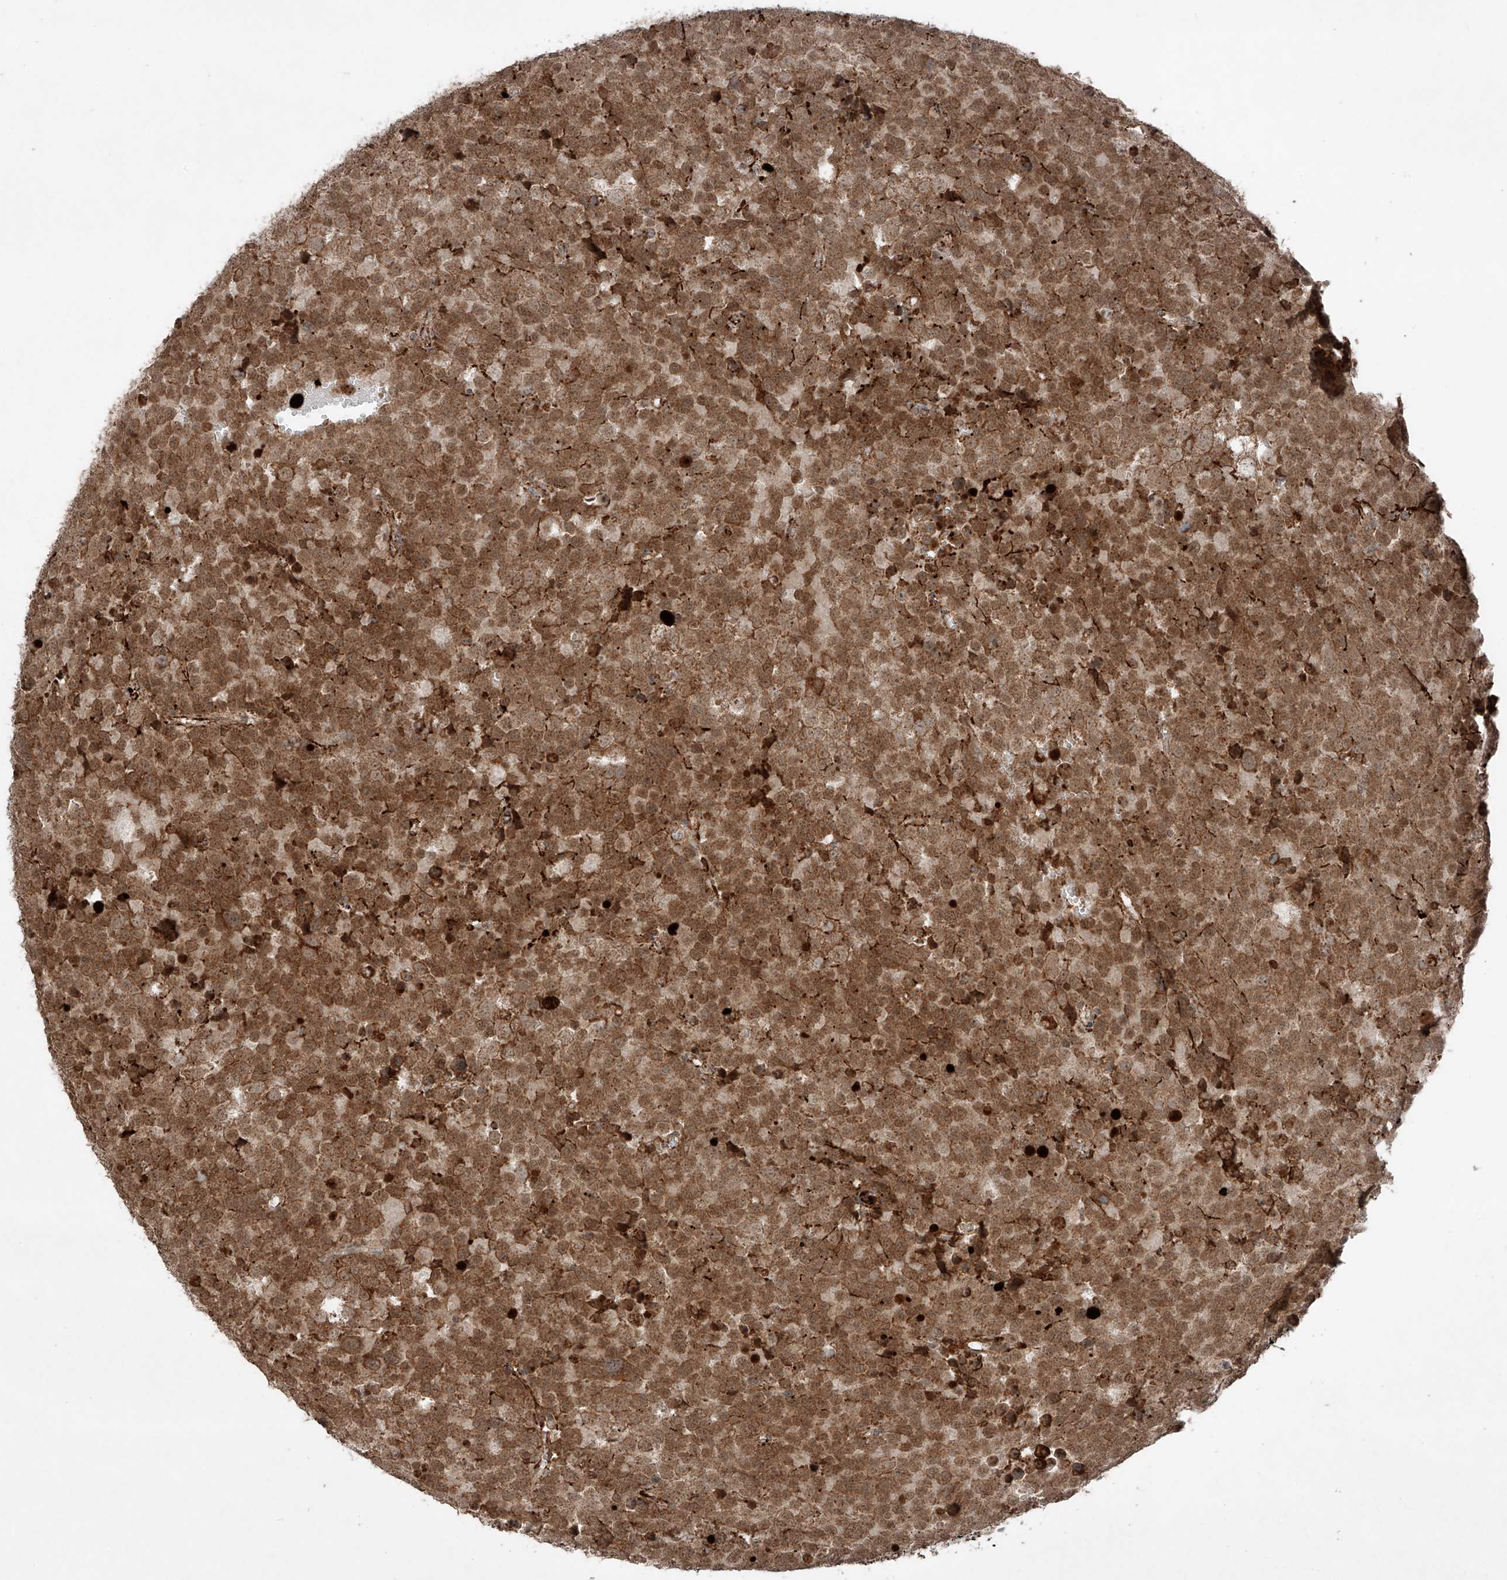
{"staining": {"intensity": "moderate", "quantity": ">75%", "location": "cytoplasmic/membranous,nuclear"}, "tissue": "testis cancer", "cell_type": "Tumor cells", "image_type": "cancer", "snomed": [{"axis": "morphology", "description": "Seminoma, NOS"}, {"axis": "topography", "description": "Testis"}], "caption": "A medium amount of moderate cytoplasmic/membranous and nuclear expression is seen in about >75% of tumor cells in testis cancer (seminoma) tissue. The staining was performed using DAB to visualize the protein expression in brown, while the nuclei were stained in blue with hematoxylin (Magnification: 20x).", "gene": "ZNF620", "patient": {"sex": "male", "age": 71}}